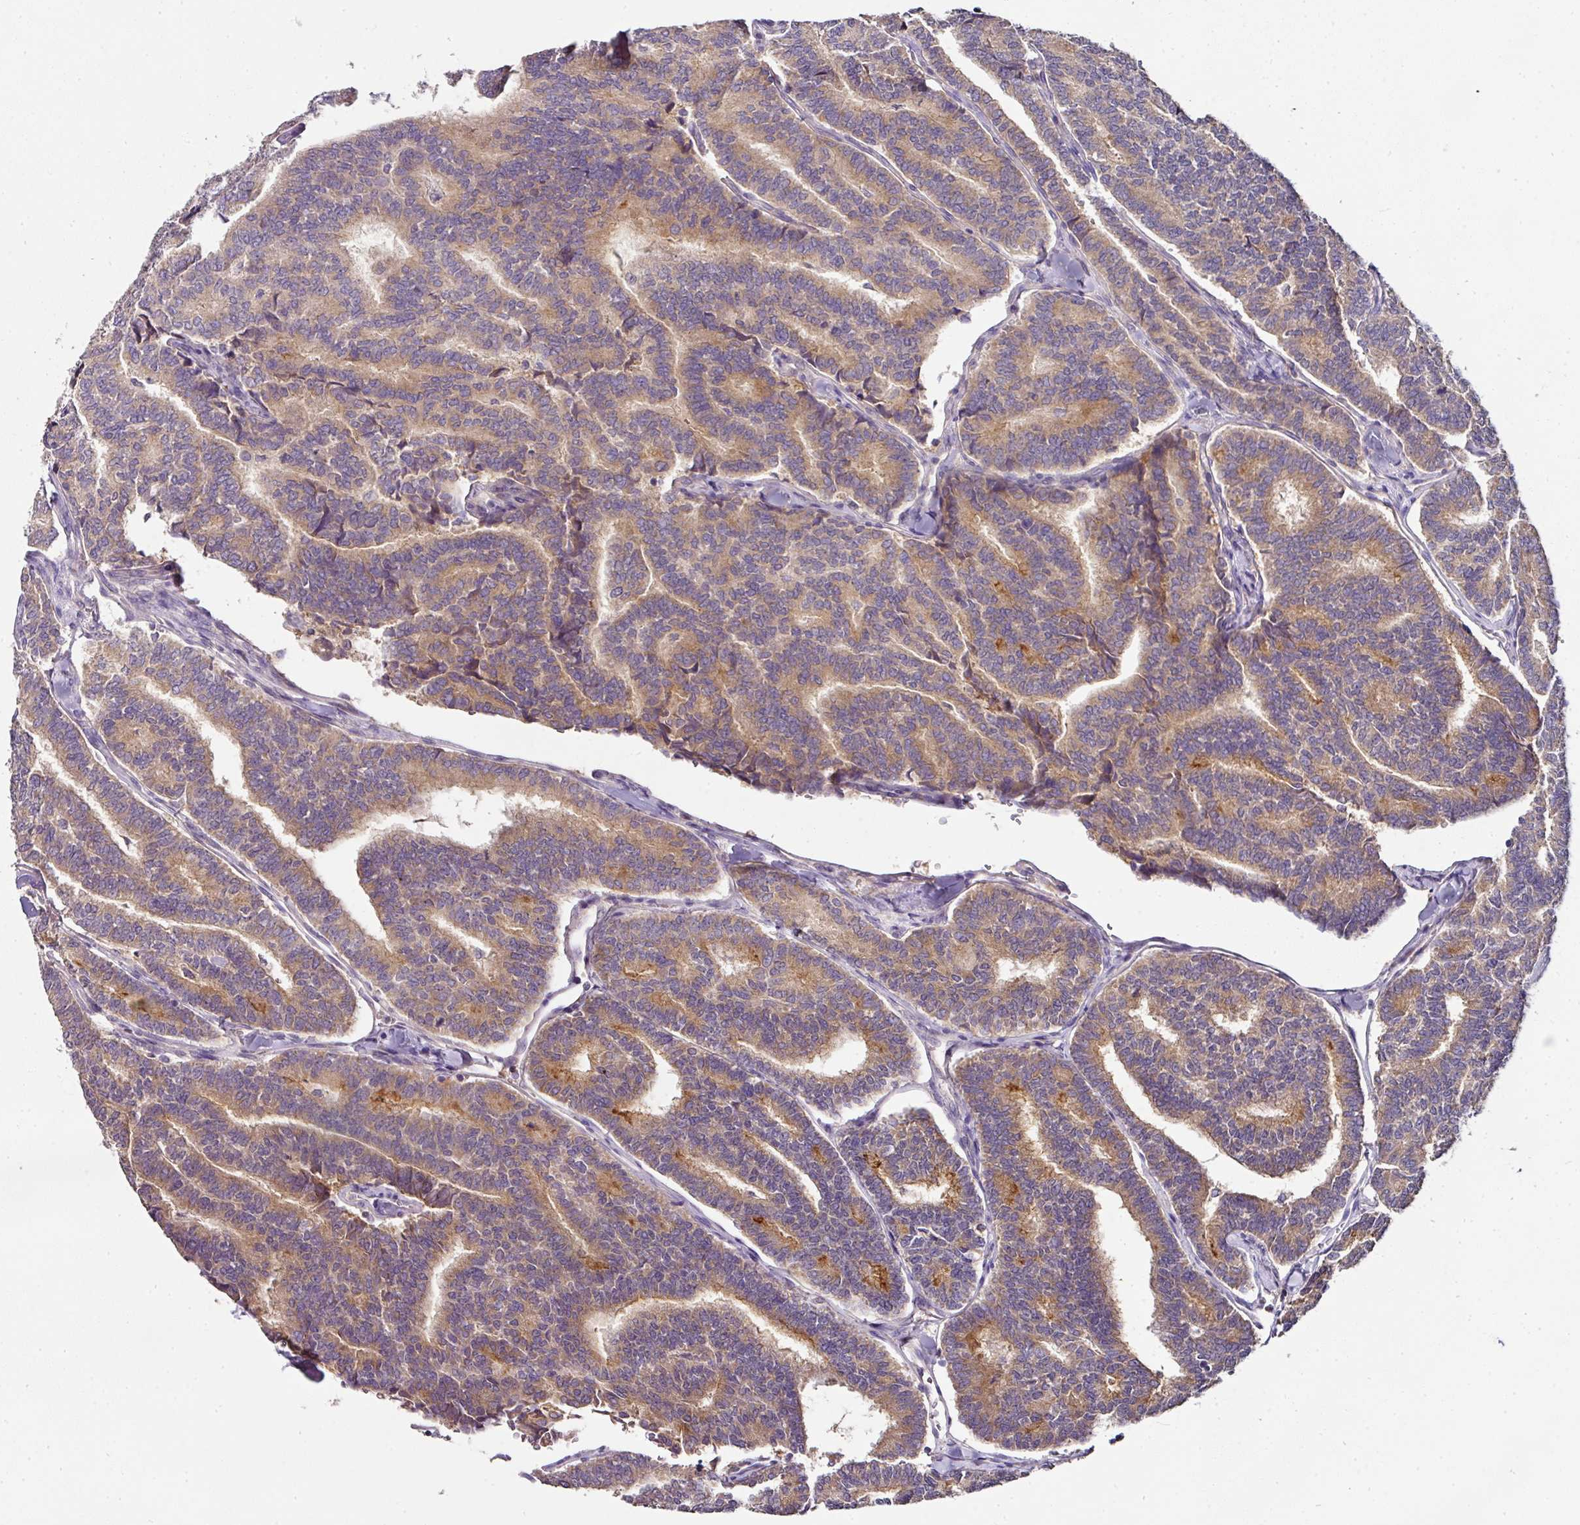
{"staining": {"intensity": "moderate", "quantity": ">75%", "location": "cytoplasmic/membranous"}, "tissue": "thyroid cancer", "cell_type": "Tumor cells", "image_type": "cancer", "snomed": [{"axis": "morphology", "description": "Papillary adenocarcinoma, NOS"}, {"axis": "topography", "description": "Thyroid gland"}], "caption": "IHC image of neoplastic tissue: thyroid papillary adenocarcinoma stained using immunohistochemistry shows medium levels of moderate protein expression localized specifically in the cytoplasmic/membranous of tumor cells, appearing as a cytoplasmic/membranous brown color.", "gene": "SKIC2", "patient": {"sex": "female", "age": 35}}